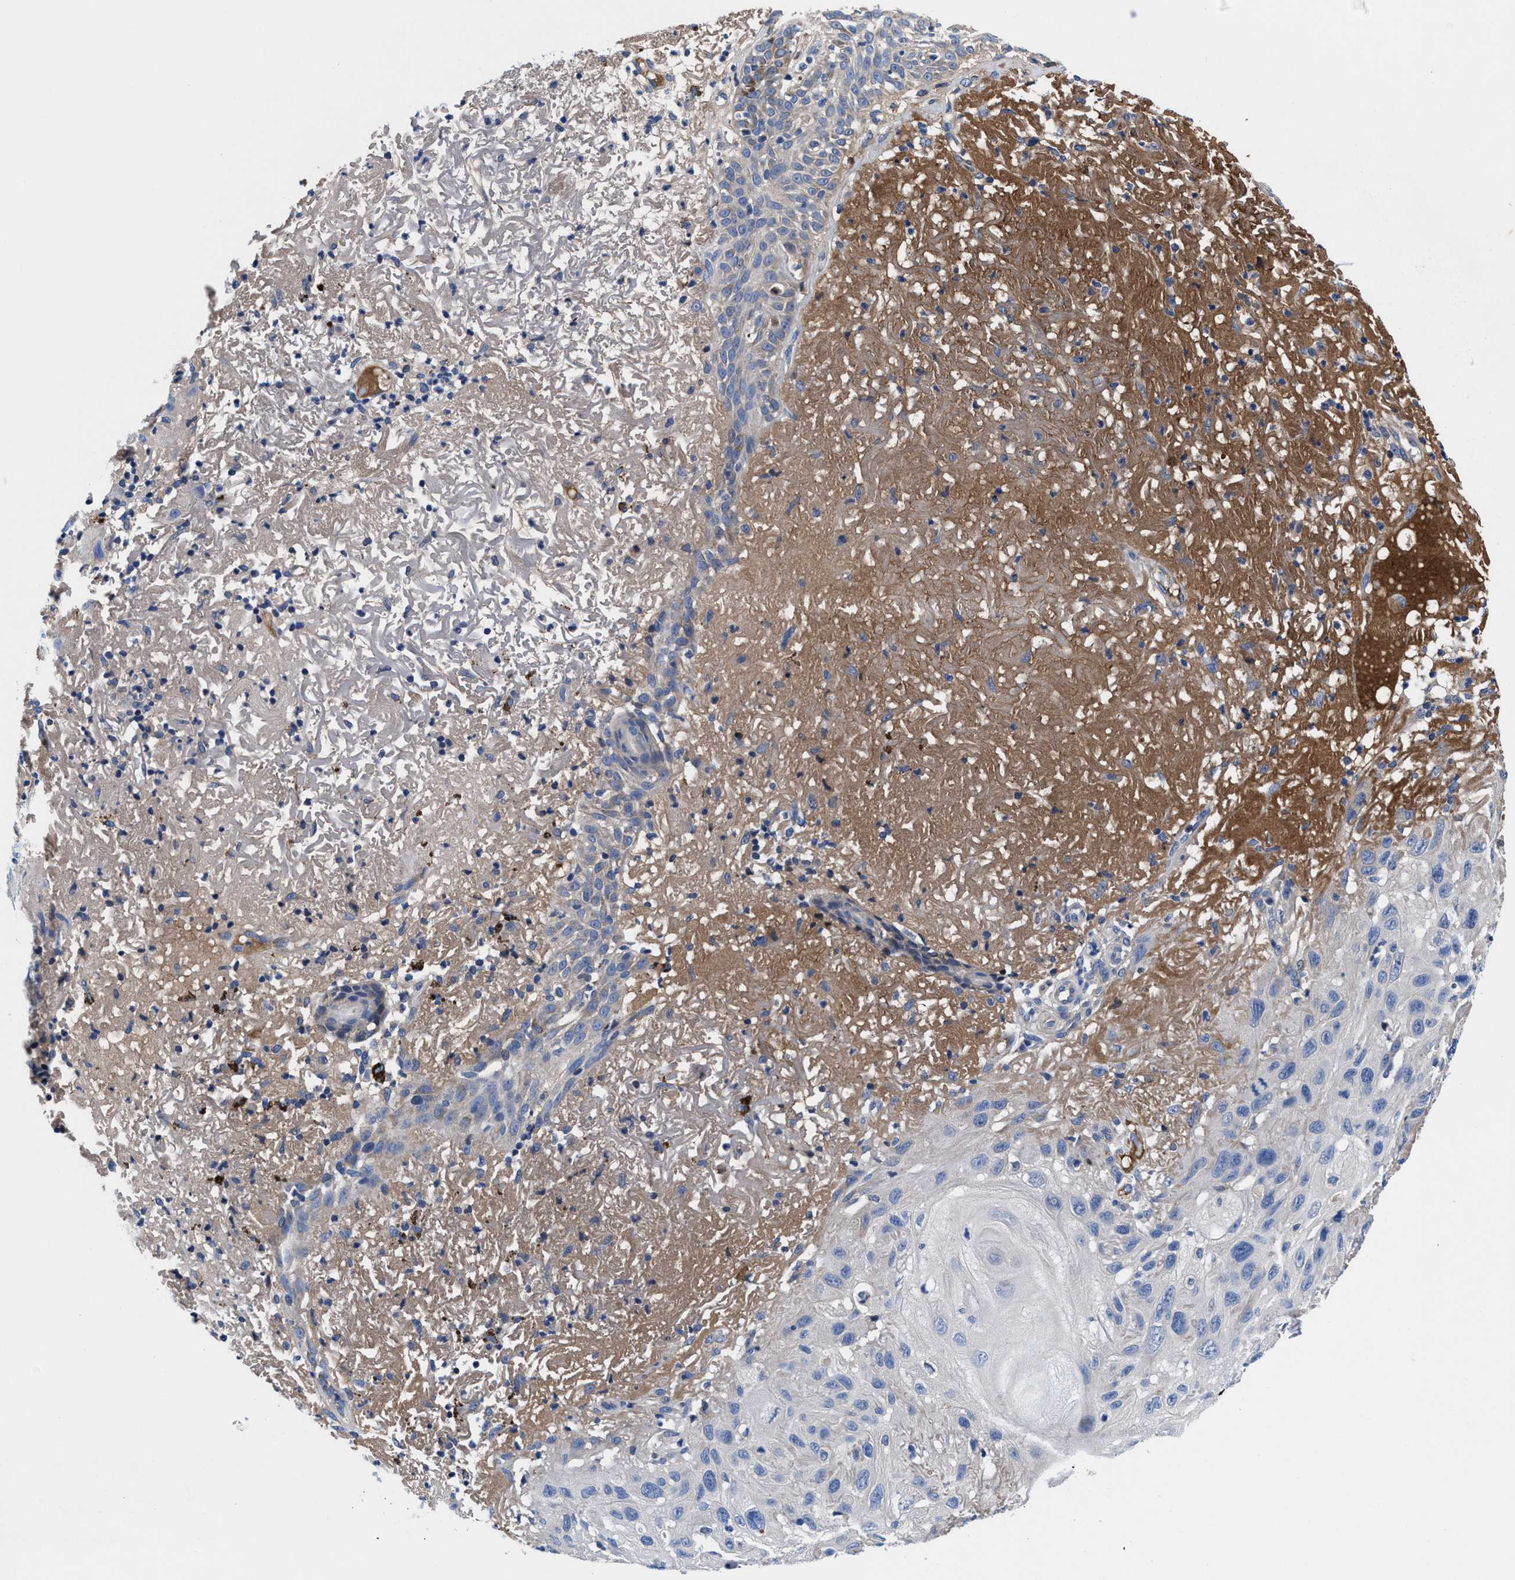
{"staining": {"intensity": "negative", "quantity": "none", "location": "none"}, "tissue": "skin cancer", "cell_type": "Tumor cells", "image_type": "cancer", "snomed": [{"axis": "morphology", "description": "Squamous cell carcinoma, NOS"}, {"axis": "topography", "description": "Skin"}], "caption": "High power microscopy micrograph of an immunohistochemistry image of skin cancer (squamous cell carcinoma), revealing no significant expression in tumor cells.", "gene": "DHRS13", "patient": {"sex": "female", "age": 96}}